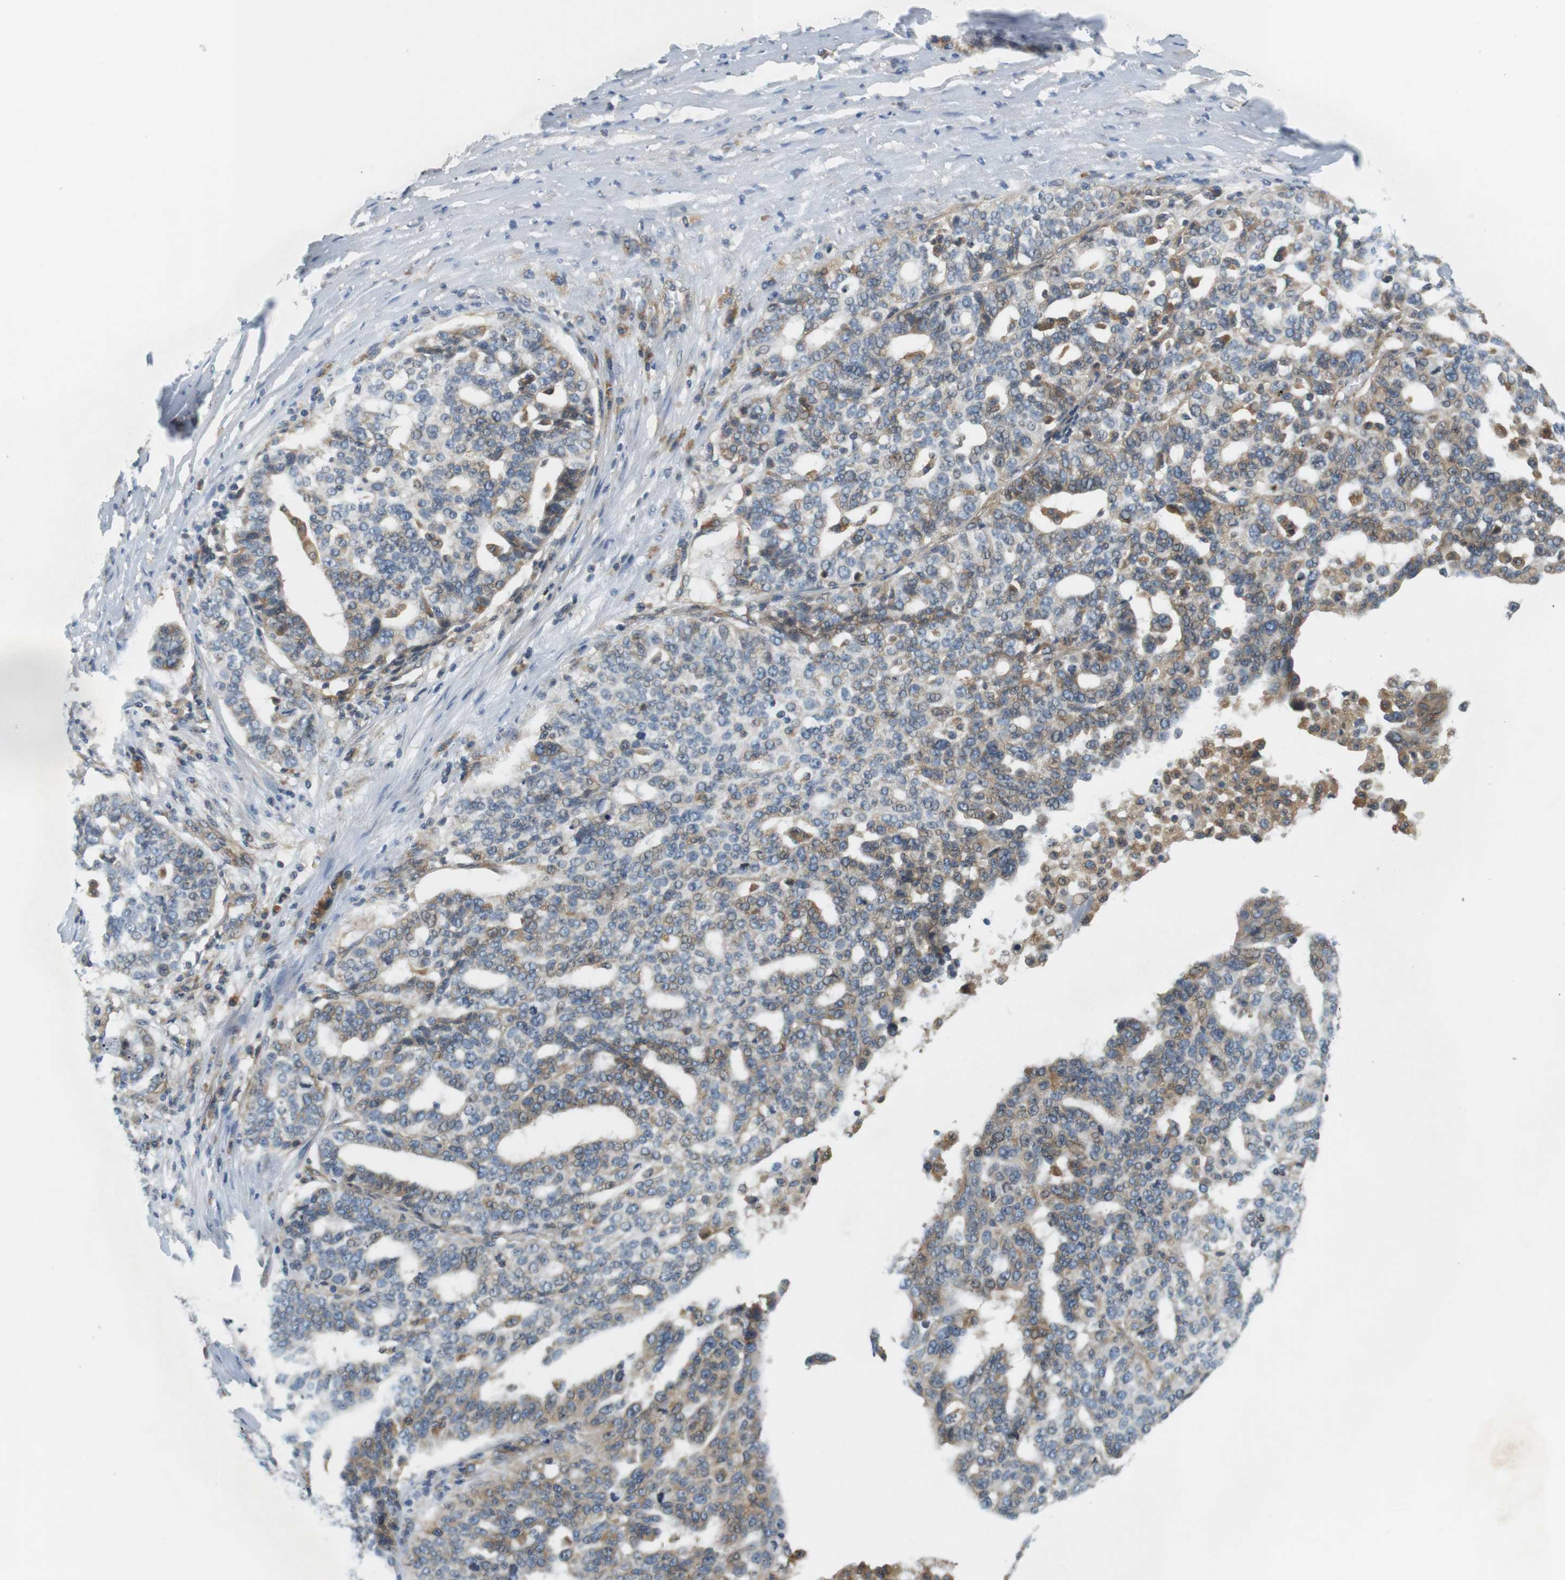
{"staining": {"intensity": "weak", "quantity": "<25%", "location": "cytoplasmic/membranous"}, "tissue": "ovarian cancer", "cell_type": "Tumor cells", "image_type": "cancer", "snomed": [{"axis": "morphology", "description": "Cystadenocarcinoma, serous, NOS"}, {"axis": "topography", "description": "Ovary"}], "caption": "DAB immunohistochemical staining of human ovarian serous cystadenocarcinoma shows no significant expression in tumor cells. (DAB (3,3'-diaminobenzidine) immunohistochemistry (IHC) with hematoxylin counter stain).", "gene": "SH3GLB1", "patient": {"sex": "female", "age": 59}}